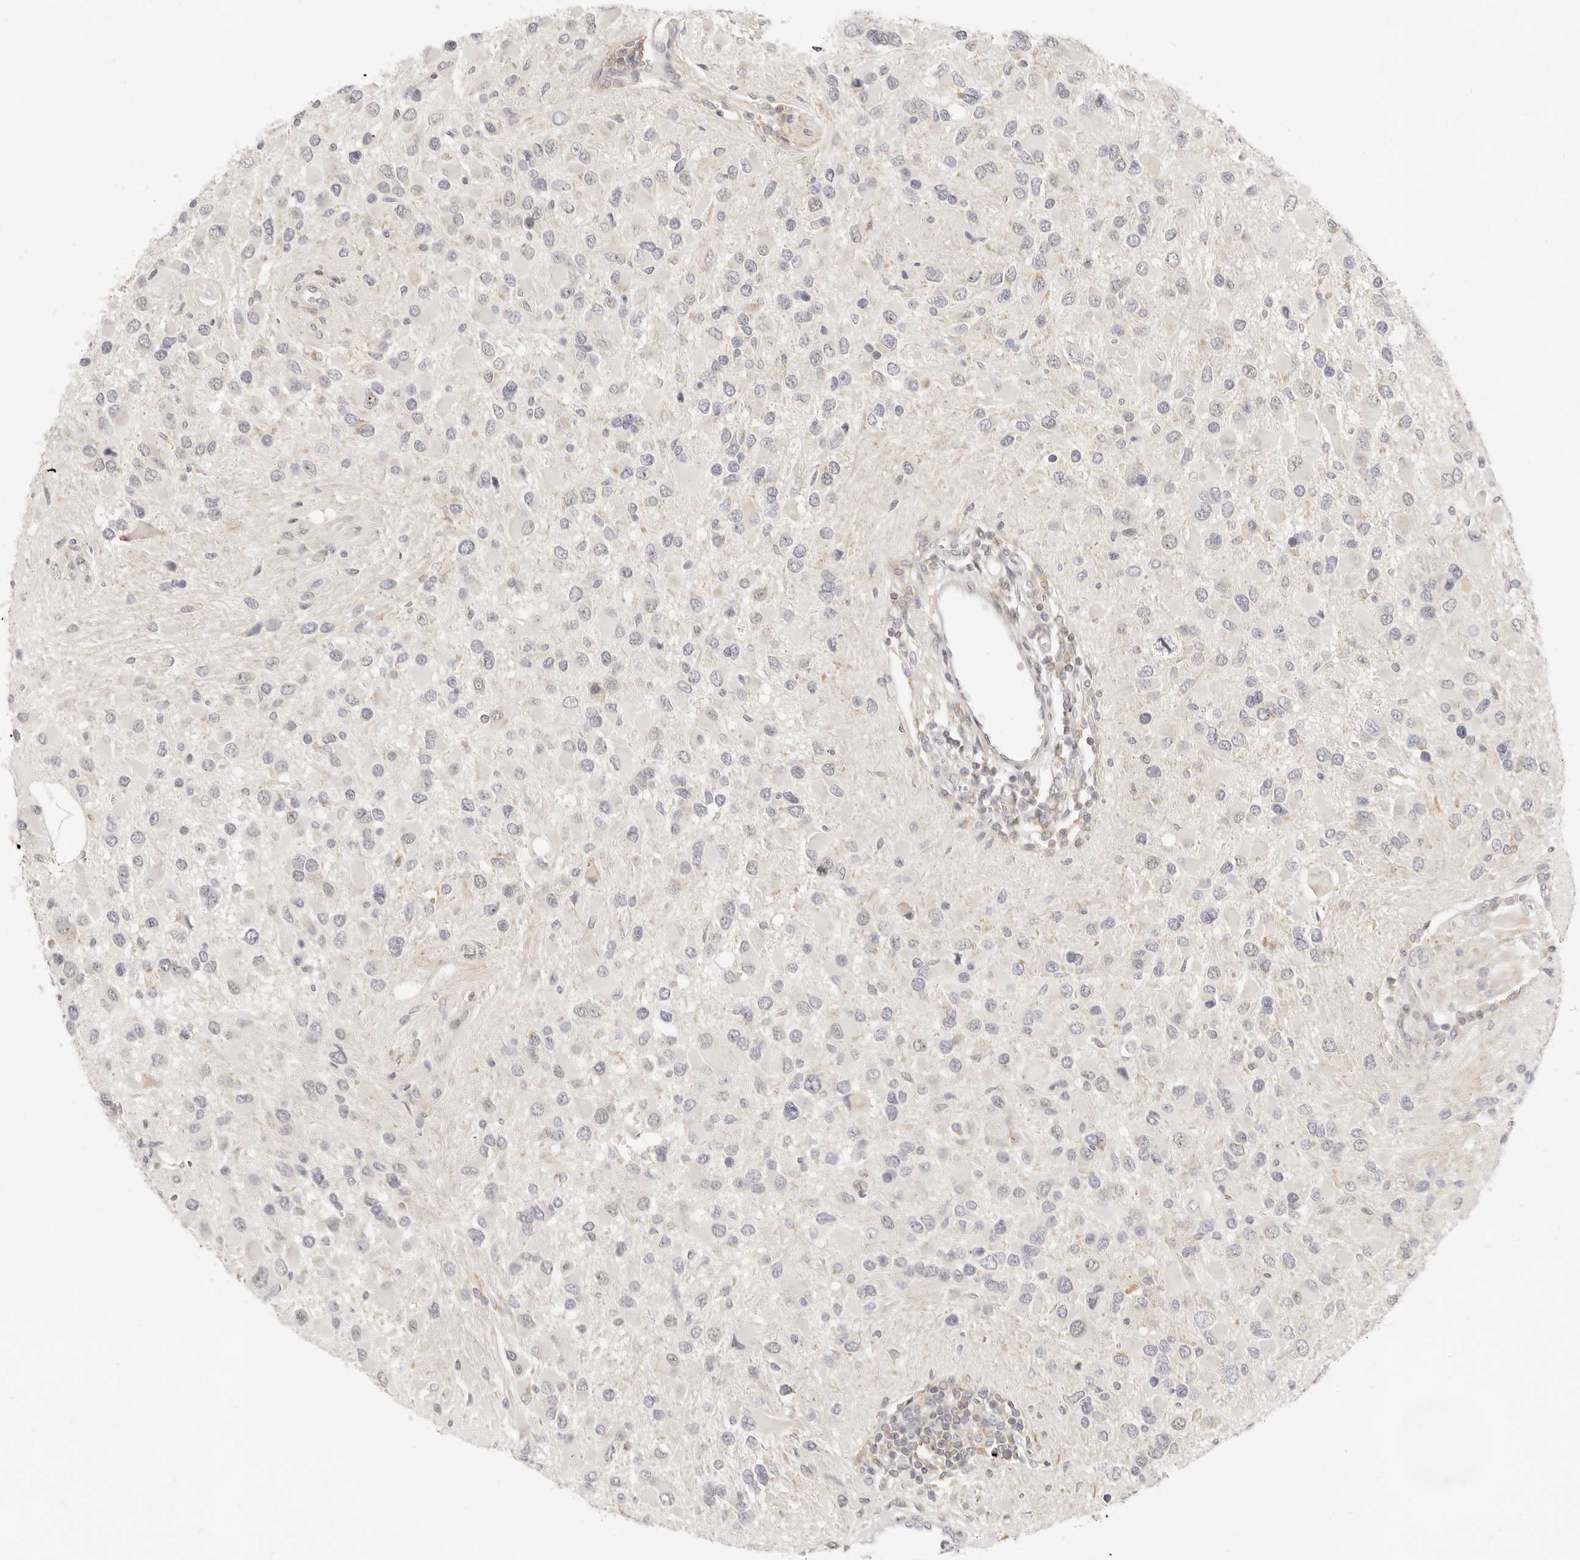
{"staining": {"intensity": "negative", "quantity": "none", "location": "none"}, "tissue": "glioma", "cell_type": "Tumor cells", "image_type": "cancer", "snomed": [{"axis": "morphology", "description": "Glioma, malignant, High grade"}, {"axis": "topography", "description": "Brain"}], "caption": "A micrograph of human glioma is negative for staining in tumor cells.", "gene": "LTB4R2", "patient": {"sex": "male", "age": 53}}